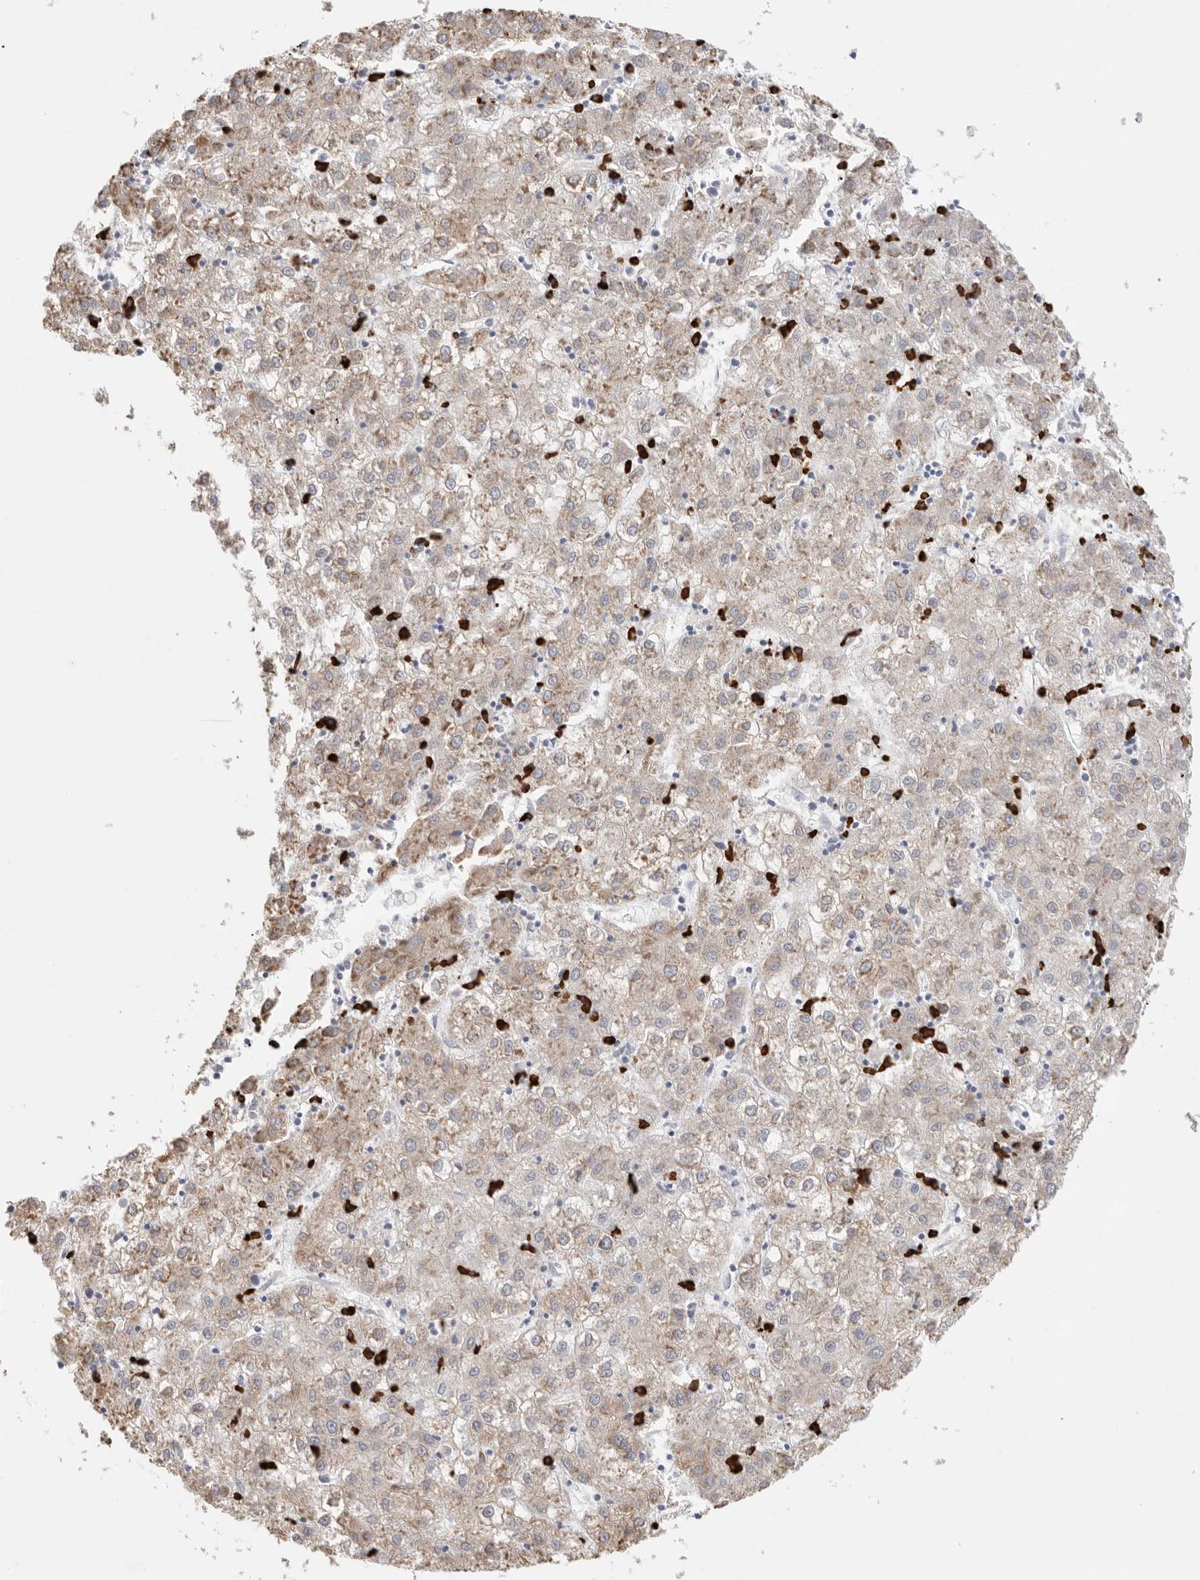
{"staining": {"intensity": "weak", "quantity": ">75%", "location": "cytoplasmic/membranous"}, "tissue": "liver cancer", "cell_type": "Tumor cells", "image_type": "cancer", "snomed": [{"axis": "morphology", "description": "Carcinoma, Hepatocellular, NOS"}, {"axis": "topography", "description": "Liver"}], "caption": "Liver cancer tissue demonstrates weak cytoplasmic/membranous positivity in about >75% of tumor cells, visualized by immunohistochemistry.", "gene": "BLOC1S5", "patient": {"sex": "male", "age": 72}}